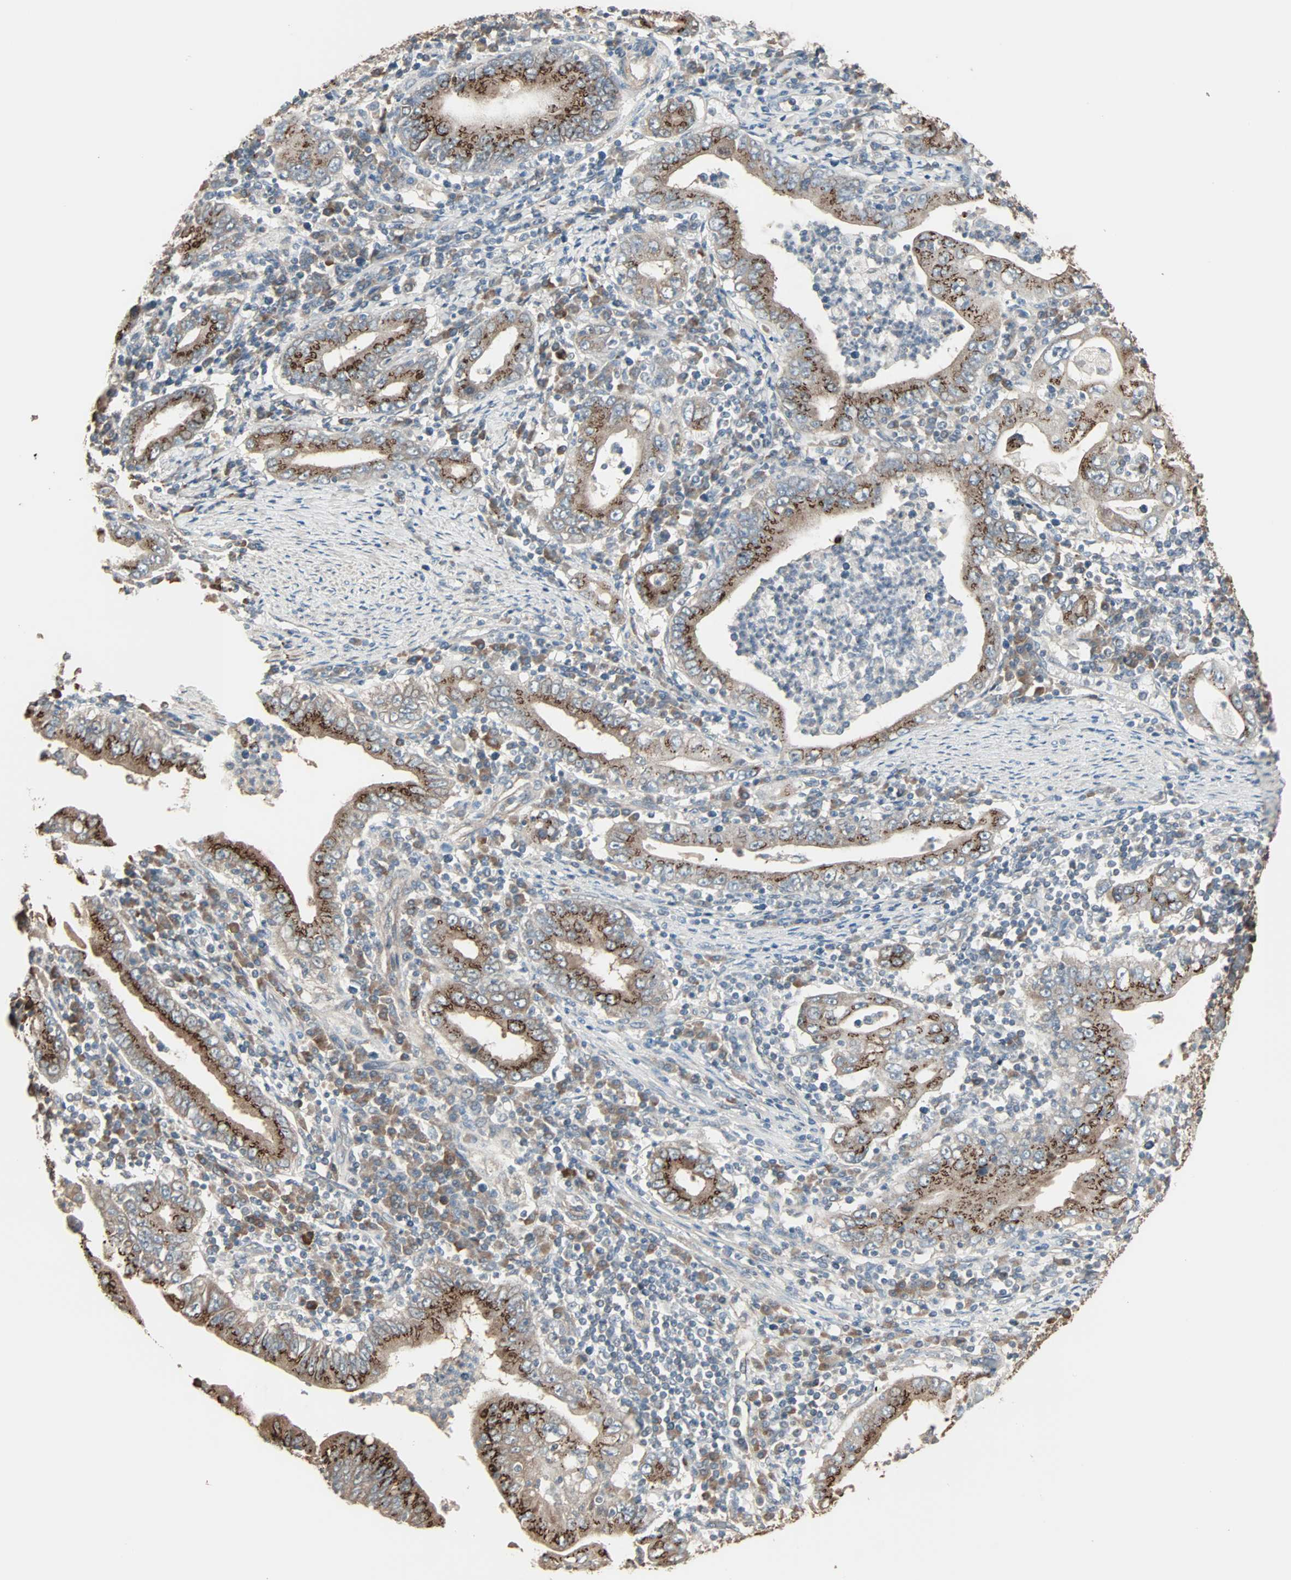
{"staining": {"intensity": "strong", "quantity": ">75%", "location": "cytoplasmic/membranous"}, "tissue": "stomach cancer", "cell_type": "Tumor cells", "image_type": "cancer", "snomed": [{"axis": "morphology", "description": "Normal tissue, NOS"}, {"axis": "morphology", "description": "Adenocarcinoma, NOS"}, {"axis": "topography", "description": "Esophagus"}, {"axis": "topography", "description": "Stomach, upper"}, {"axis": "topography", "description": "Peripheral nerve tissue"}], "caption": "Tumor cells reveal high levels of strong cytoplasmic/membranous expression in approximately >75% of cells in human adenocarcinoma (stomach).", "gene": "GALNT3", "patient": {"sex": "male", "age": 62}}